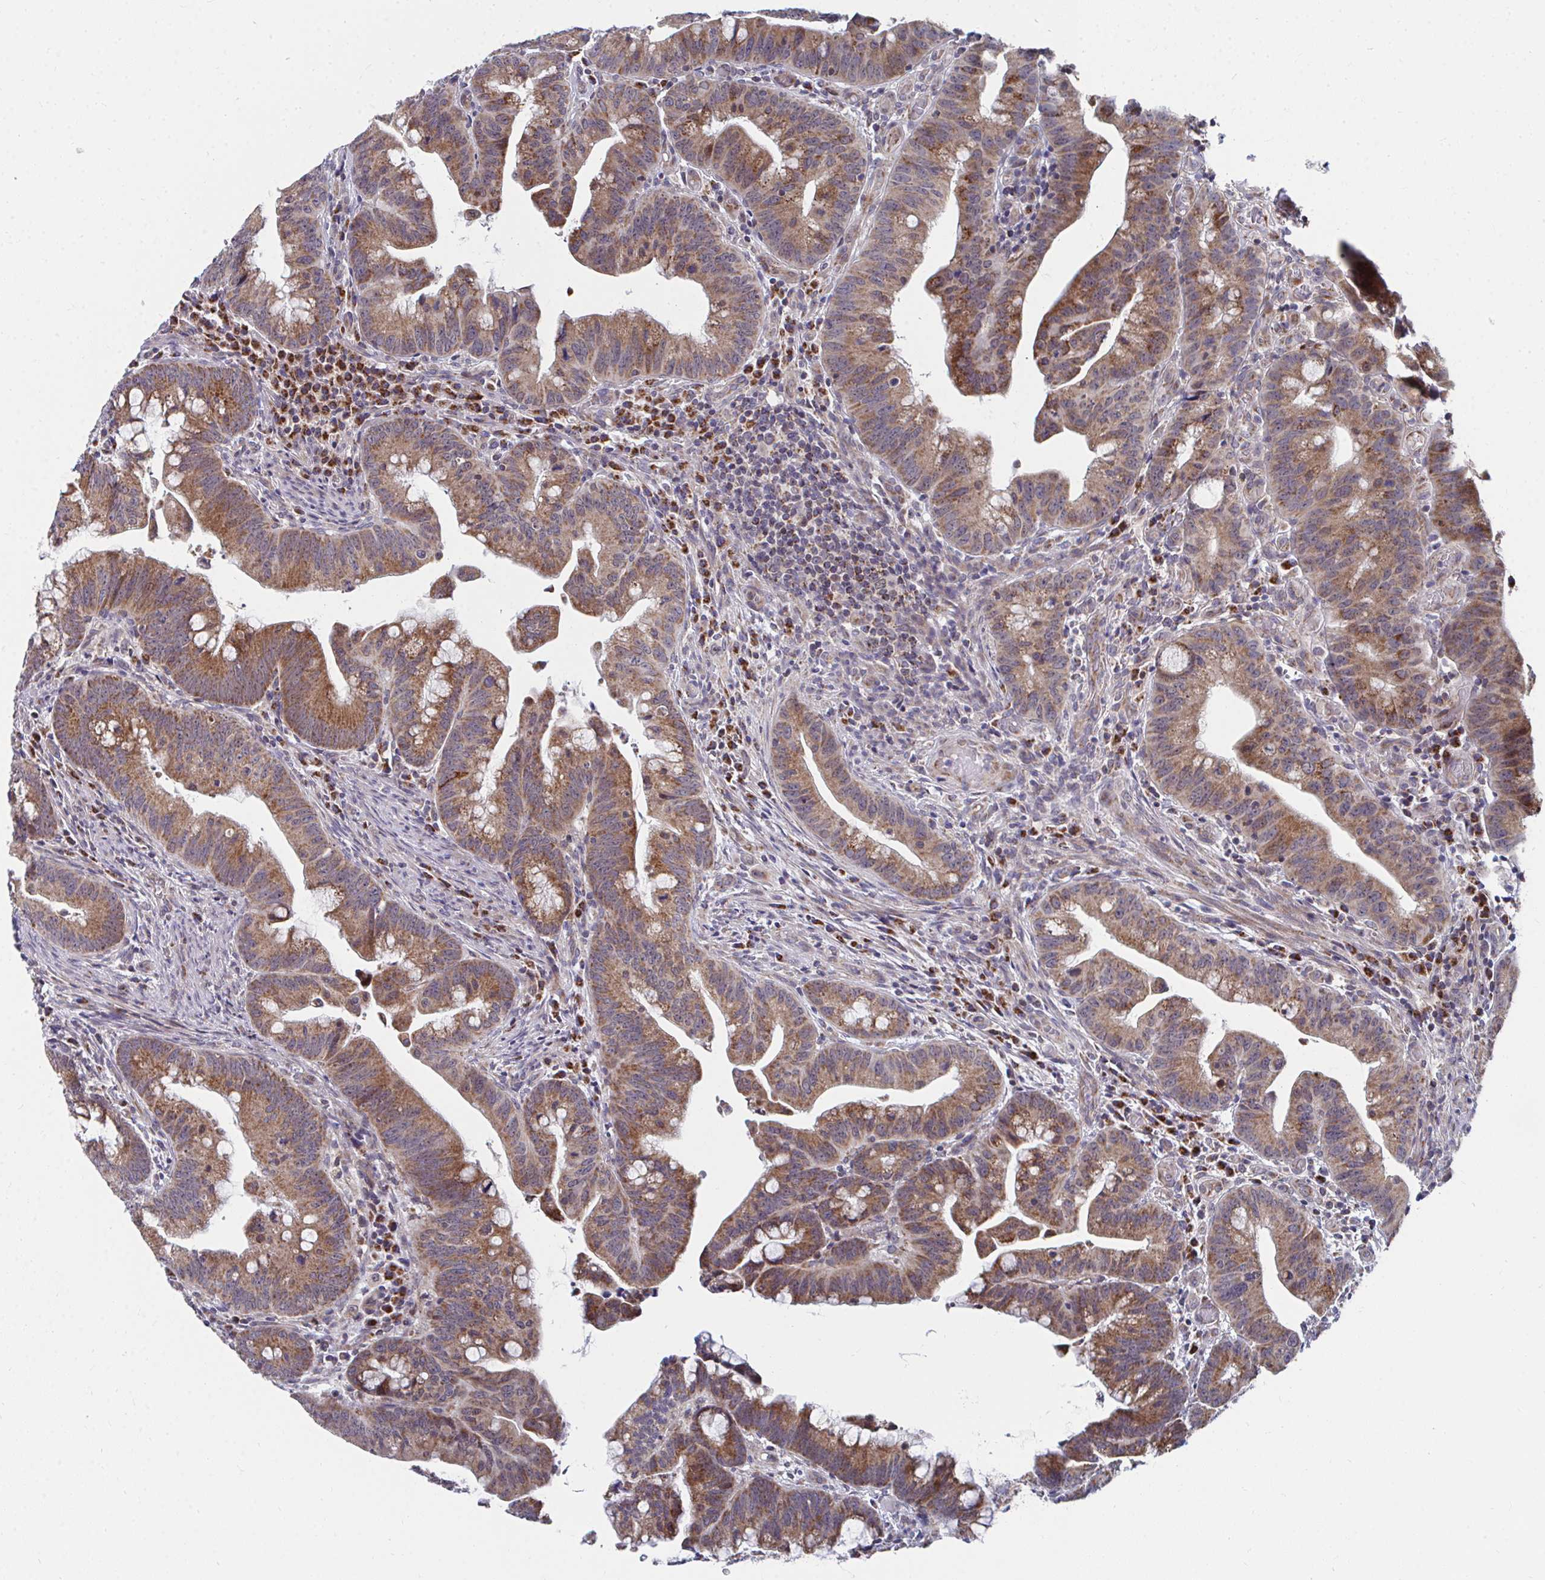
{"staining": {"intensity": "moderate", "quantity": ">75%", "location": "cytoplasmic/membranous"}, "tissue": "colorectal cancer", "cell_type": "Tumor cells", "image_type": "cancer", "snomed": [{"axis": "morphology", "description": "Adenocarcinoma, NOS"}, {"axis": "topography", "description": "Colon"}], "caption": "IHC (DAB) staining of human colorectal cancer (adenocarcinoma) displays moderate cytoplasmic/membranous protein expression in approximately >75% of tumor cells. (DAB (3,3'-diaminobenzidine) IHC, brown staining for protein, blue staining for nuclei).", "gene": "PEX3", "patient": {"sex": "male", "age": 62}}